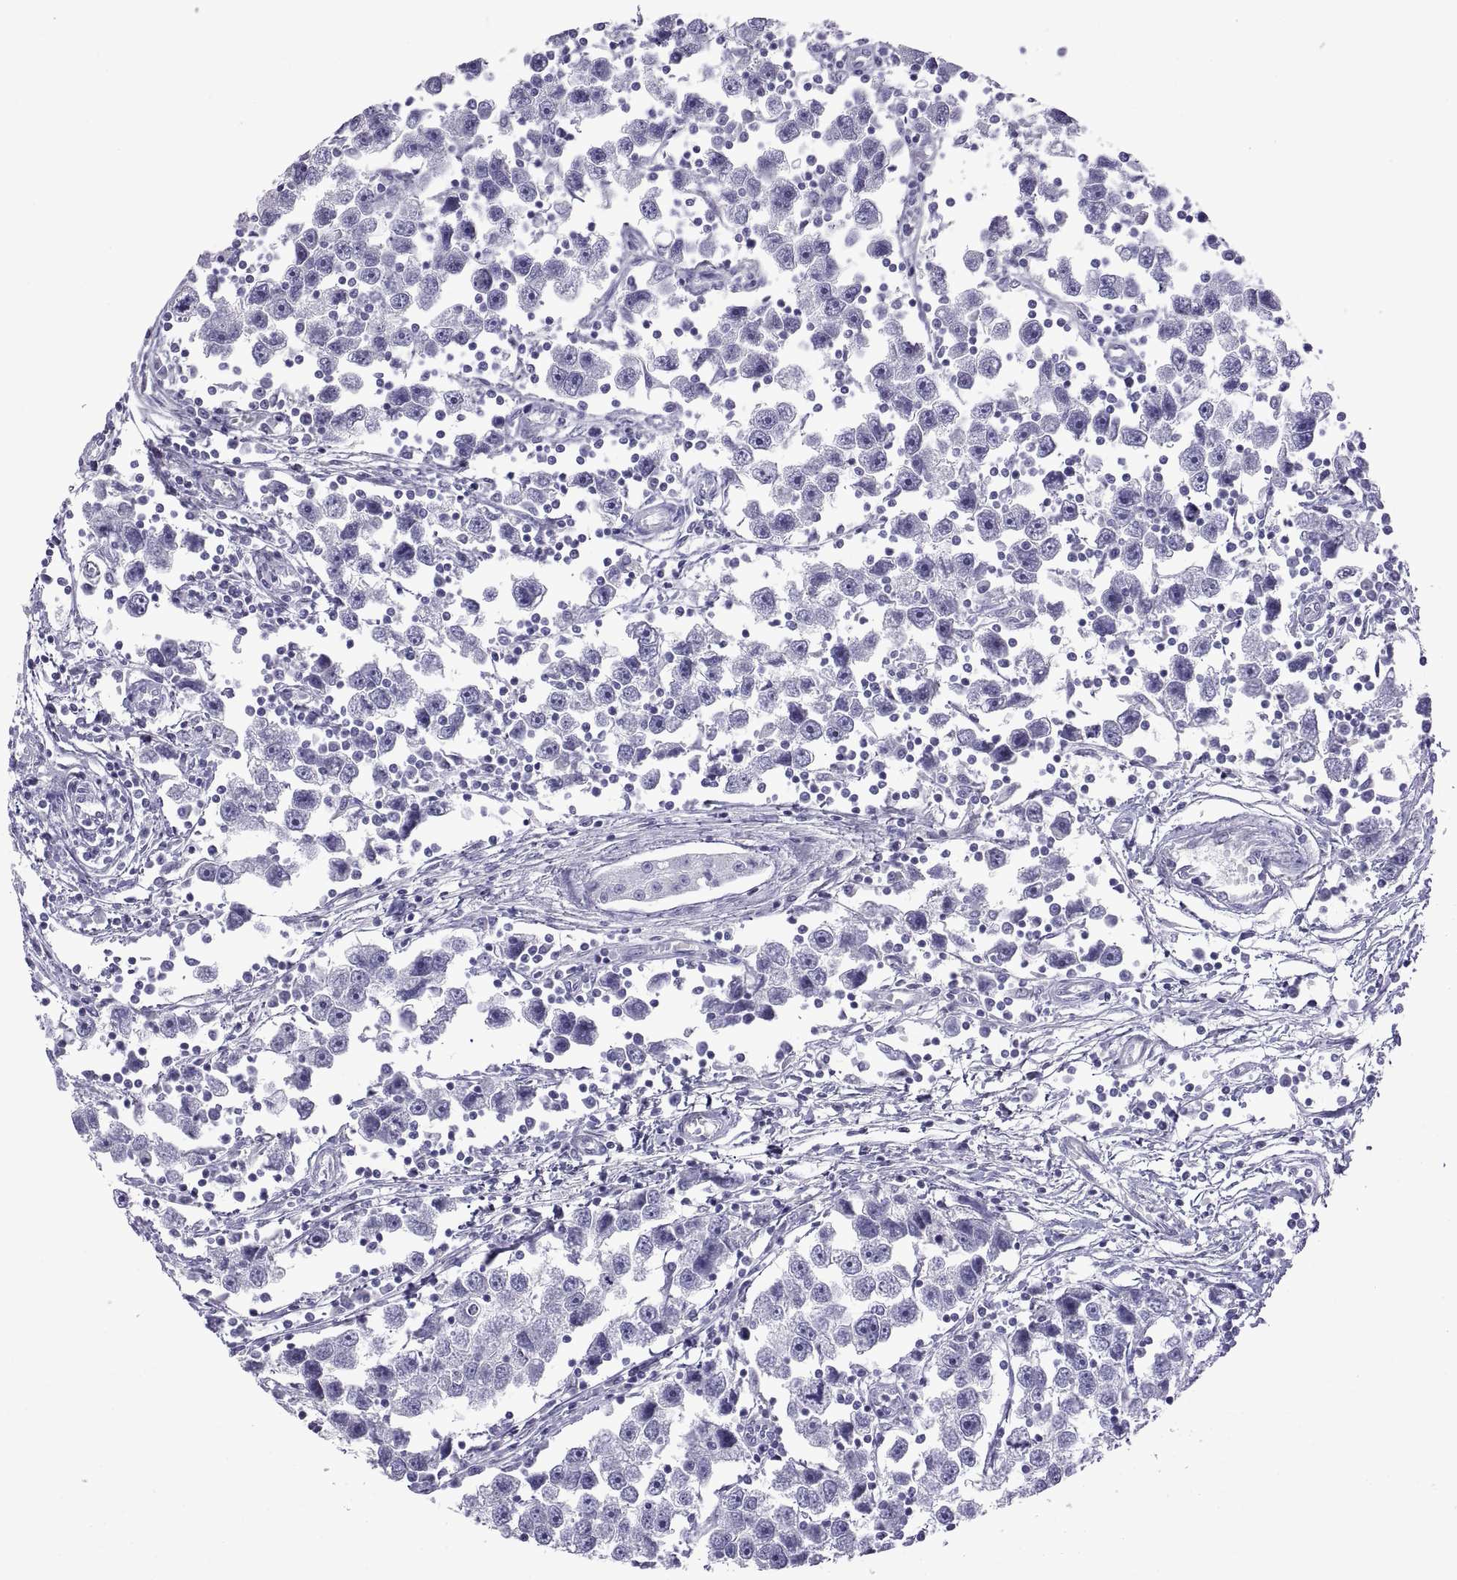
{"staining": {"intensity": "negative", "quantity": "none", "location": "none"}, "tissue": "testis cancer", "cell_type": "Tumor cells", "image_type": "cancer", "snomed": [{"axis": "morphology", "description": "Seminoma, NOS"}, {"axis": "topography", "description": "Testis"}], "caption": "Tumor cells show no significant protein positivity in testis seminoma.", "gene": "SPDYE1", "patient": {"sex": "male", "age": 30}}